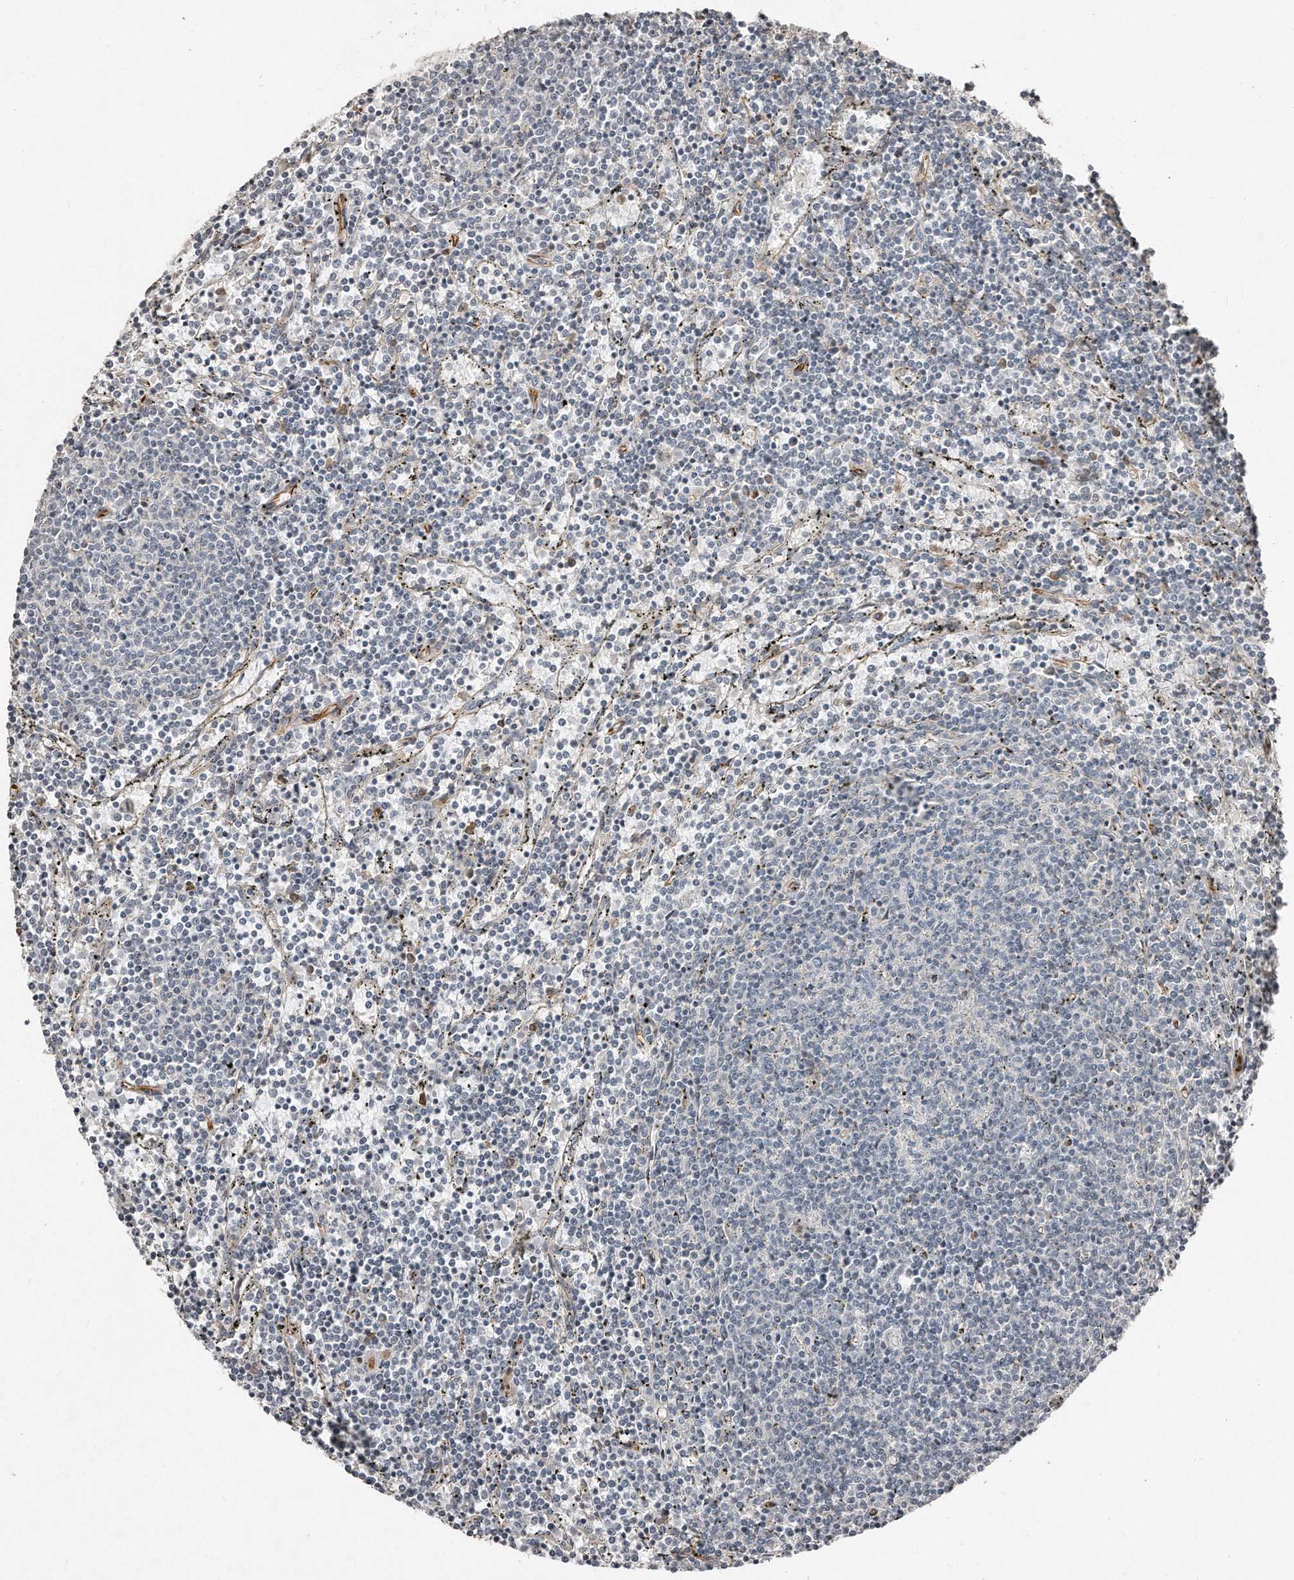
{"staining": {"intensity": "negative", "quantity": "none", "location": "none"}, "tissue": "lymphoma", "cell_type": "Tumor cells", "image_type": "cancer", "snomed": [{"axis": "morphology", "description": "Malignant lymphoma, non-Hodgkin's type, Low grade"}, {"axis": "topography", "description": "Spleen"}], "caption": "Human lymphoma stained for a protein using IHC exhibits no positivity in tumor cells.", "gene": "SNAP47", "patient": {"sex": "female", "age": 50}}